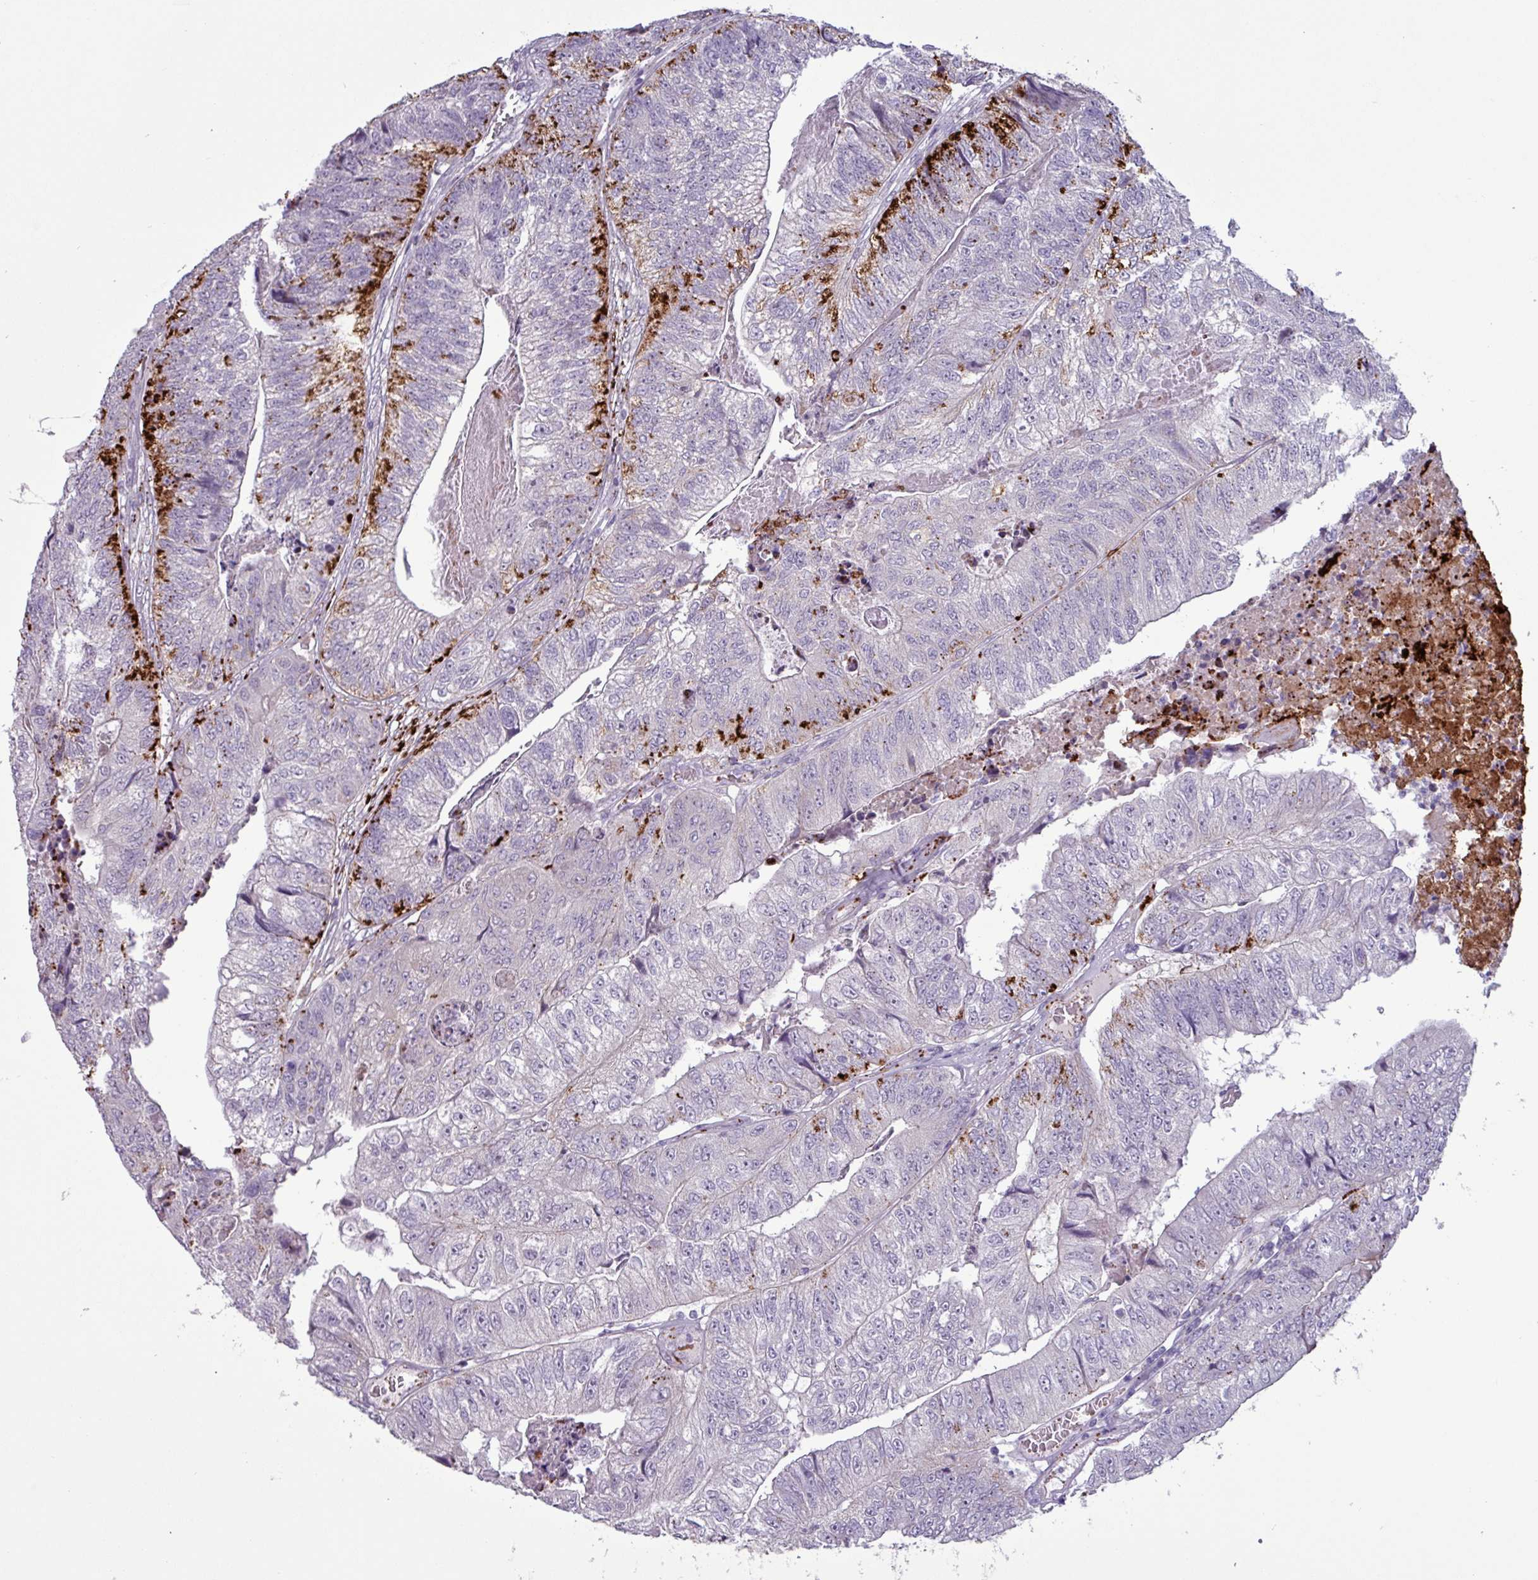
{"staining": {"intensity": "strong", "quantity": "<25%", "location": "cytoplasmic/membranous"}, "tissue": "colorectal cancer", "cell_type": "Tumor cells", "image_type": "cancer", "snomed": [{"axis": "morphology", "description": "Adenocarcinoma, NOS"}, {"axis": "topography", "description": "Colon"}], "caption": "Strong cytoplasmic/membranous protein expression is identified in approximately <25% of tumor cells in colorectal cancer (adenocarcinoma).", "gene": "PLIN2", "patient": {"sex": "female", "age": 67}}